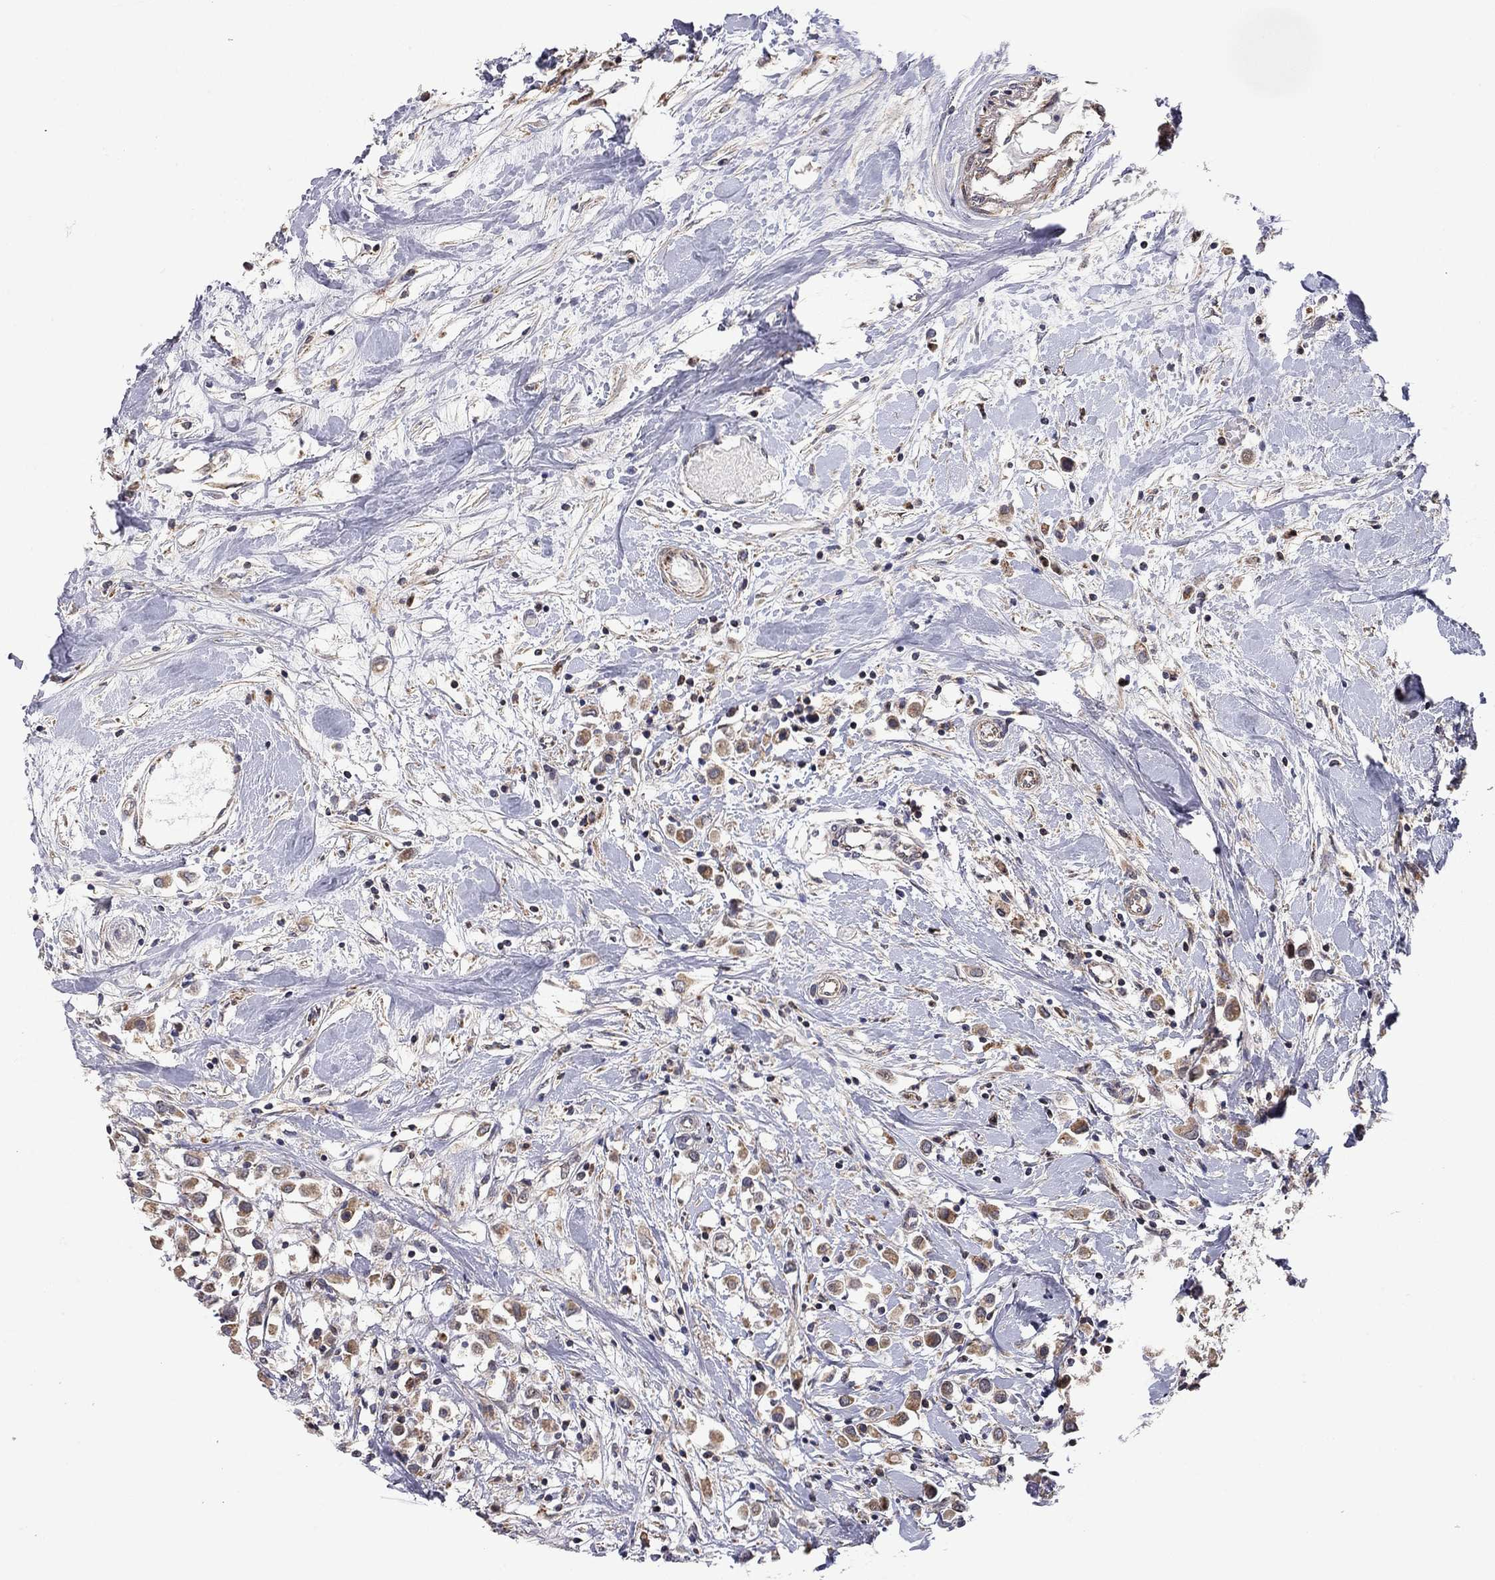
{"staining": {"intensity": "weak", "quantity": ">75%", "location": "cytoplasmic/membranous"}, "tissue": "breast cancer", "cell_type": "Tumor cells", "image_type": "cancer", "snomed": [{"axis": "morphology", "description": "Duct carcinoma"}, {"axis": "topography", "description": "Breast"}], "caption": "Weak cytoplasmic/membranous staining for a protein is seen in about >75% of tumor cells of invasive ductal carcinoma (breast) using immunohistochemistry (IHC).", "gene": "IDS", "patient": {"sex": "female", "age": 61}}